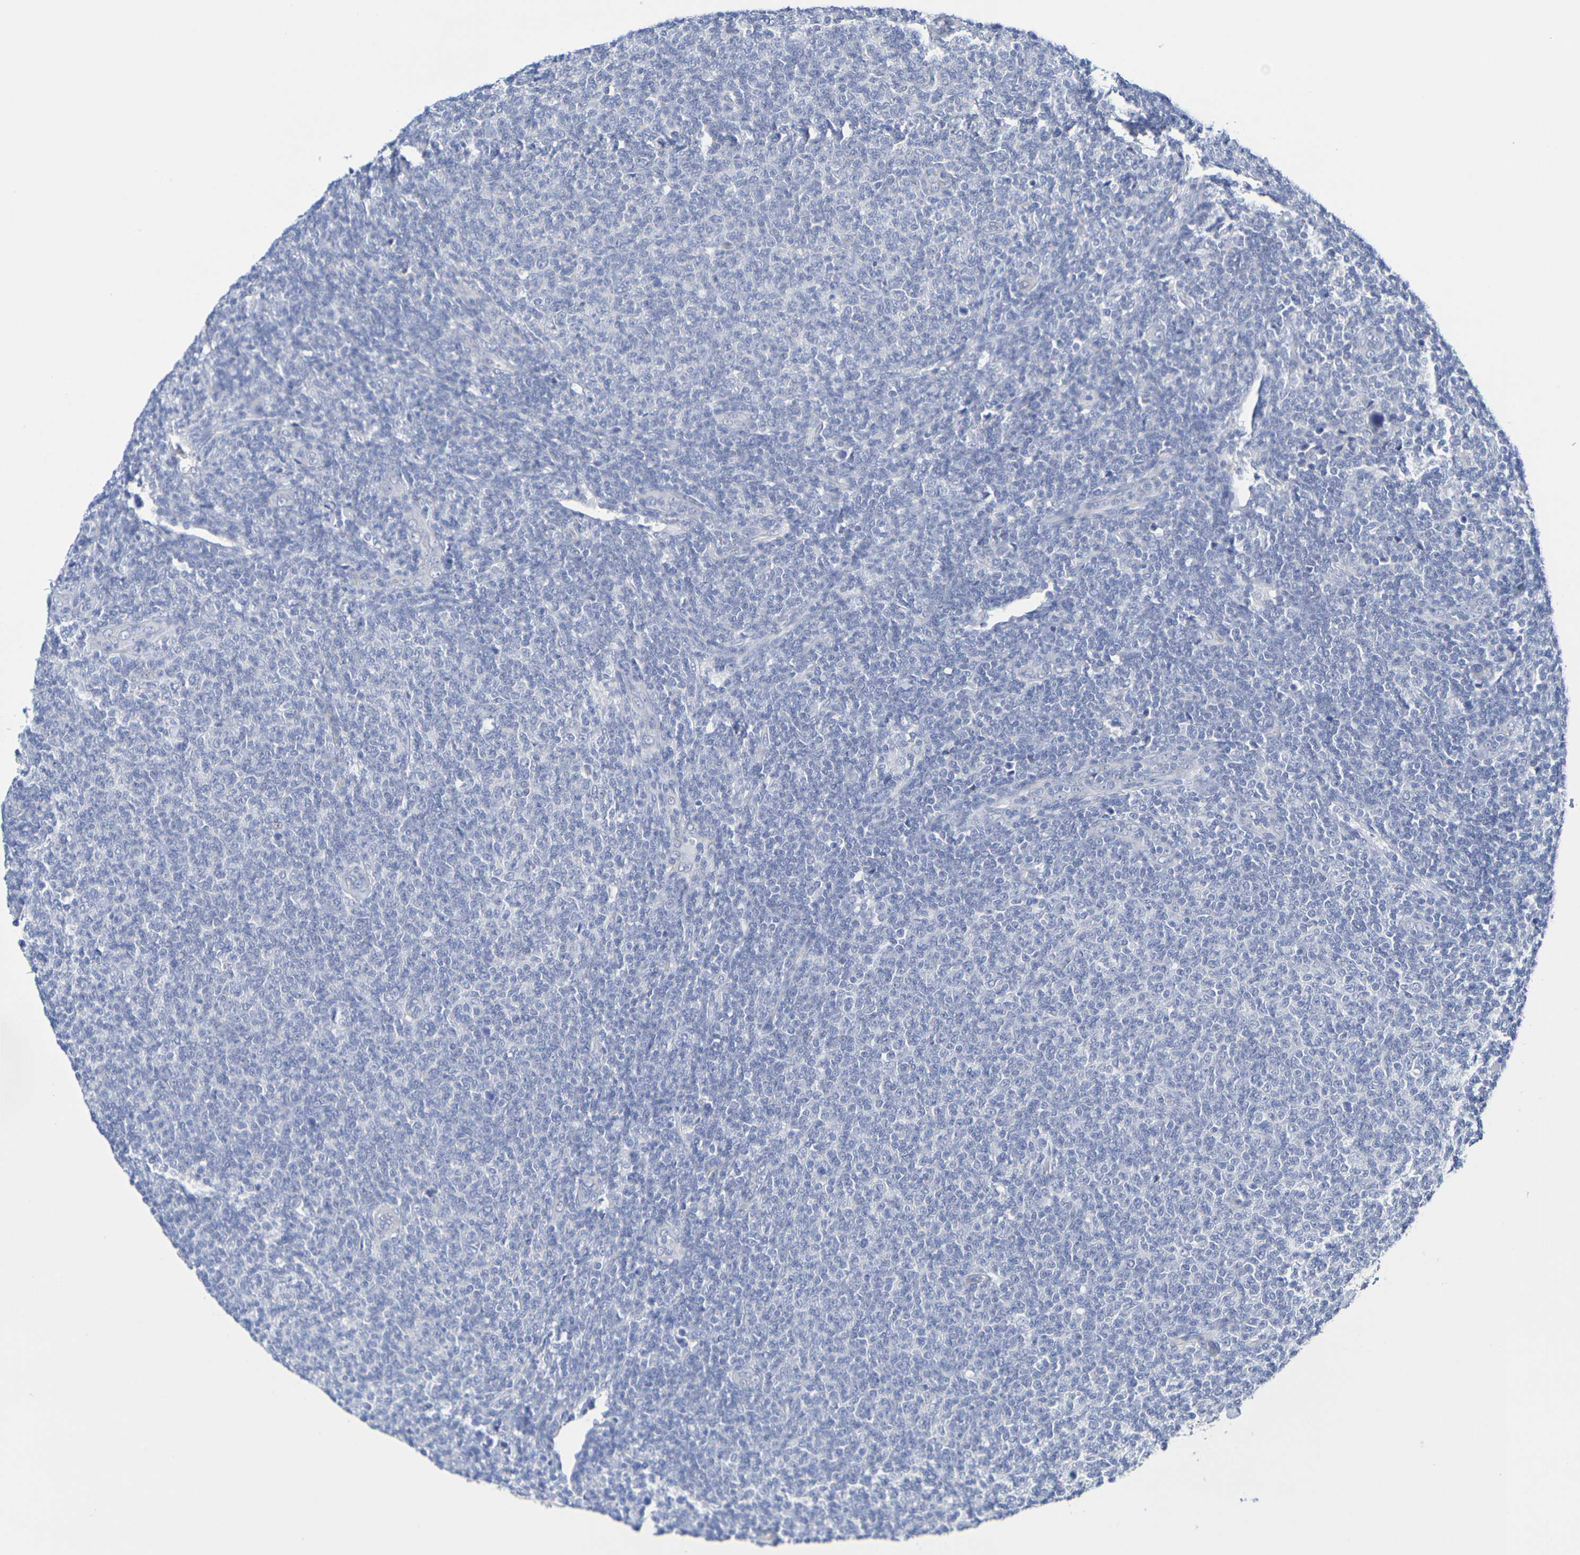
{"staining": {"intensity": "negative", "quantity": "none", "location": "none"}, "tissue": "lymphoma", "cell_type": "Tumor cells", "image_type": "cancer", "snomed": [{"axis": "morphology", "description": "Malignant lymphoma, non-Hodgkin's type, Low grade"}, {"axis": "topography", "description": "Lymph node"}], "caption": "This is an IHC photomicrograph of low-grade malignant lymphoma, non-Hodgkin's type. There is no expression in tumor cells.", "gene": "TMCC3", "patient": {"sex": "male", "age": 66}}